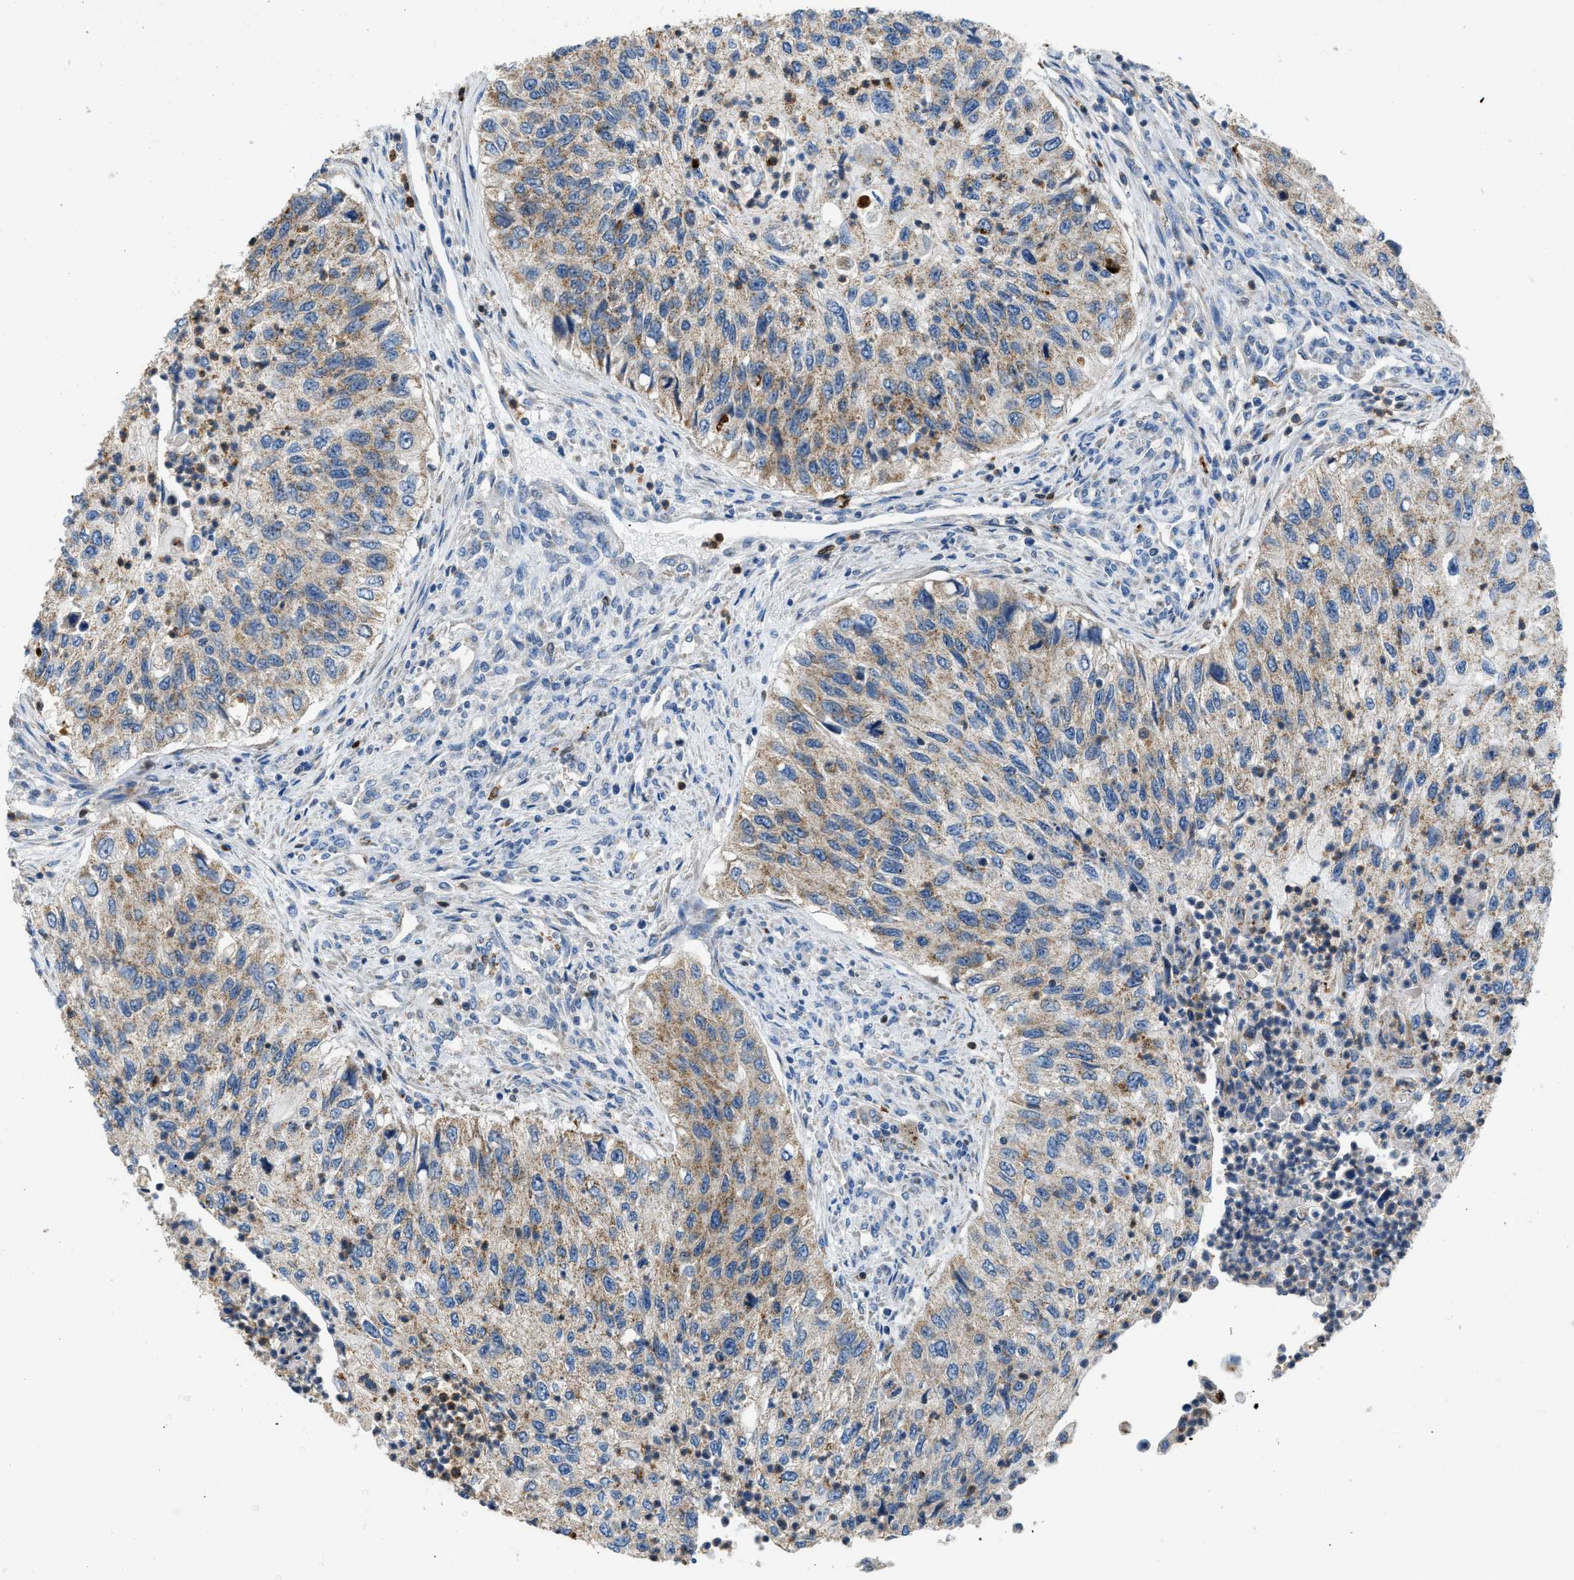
{"staining": {"intensity": "weak", "quantity": "25%-75%", "location": "cytoplasmic/membranous"}, "tissue": "urothelial cancer", "cell_type": "Tumor cells", "image_type": "cancer", "snomed": [{"axis": "morphology", "description": "Urothelial carcinoma, High grade"}, {"axis": "topography", "description": "Urinary bladder"}], "caption": "Weak cytoplasmic/membranous positivity for a protein is seen in approximately 25%-75% of tumor cells of urothelial cancer using IHC.", "gene": "TOMM34", "patient": {"sex": "female", "age": 60}}